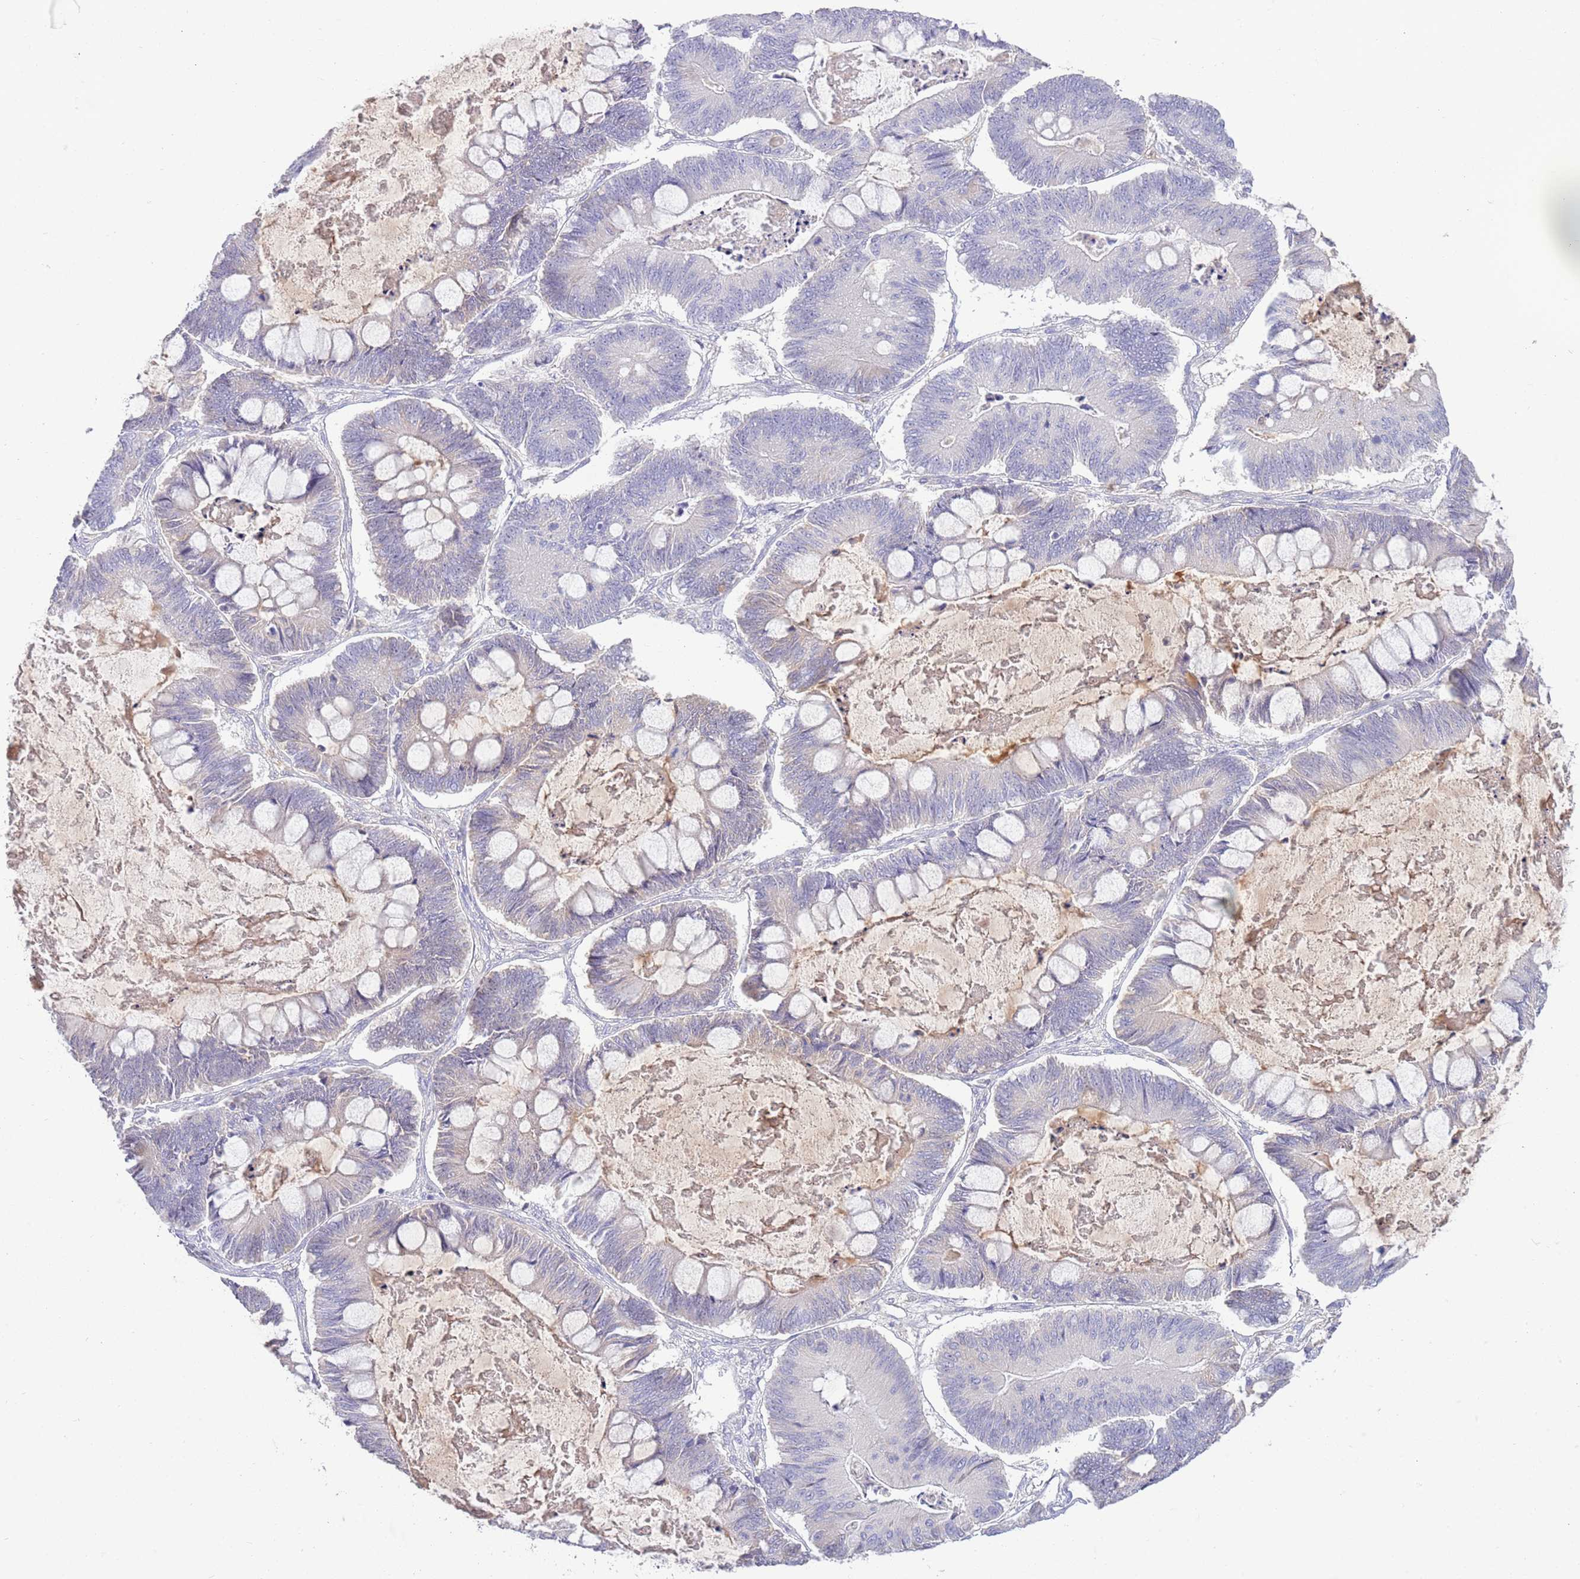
{"staining": {"intensity": "negative", "quantity": "none", "location": "none"}, "tissue": "ovarian cancer", "cell_type": "Tumor cells", "image_type": "cancer", "snomed": [{"axis": "morphology", "description": "Cystadenocarcinoma, mucinous, NOS"}, {"axis": "topography", "description": "Ovary"}], "caption": "The immunohistochemistry micrograph has no significant expression in tumor cells of ovarian mucinous cystadenocarcinoma tissue.", "gene": "IGFL4", "patient": {"sex": "female", "age": 61}}